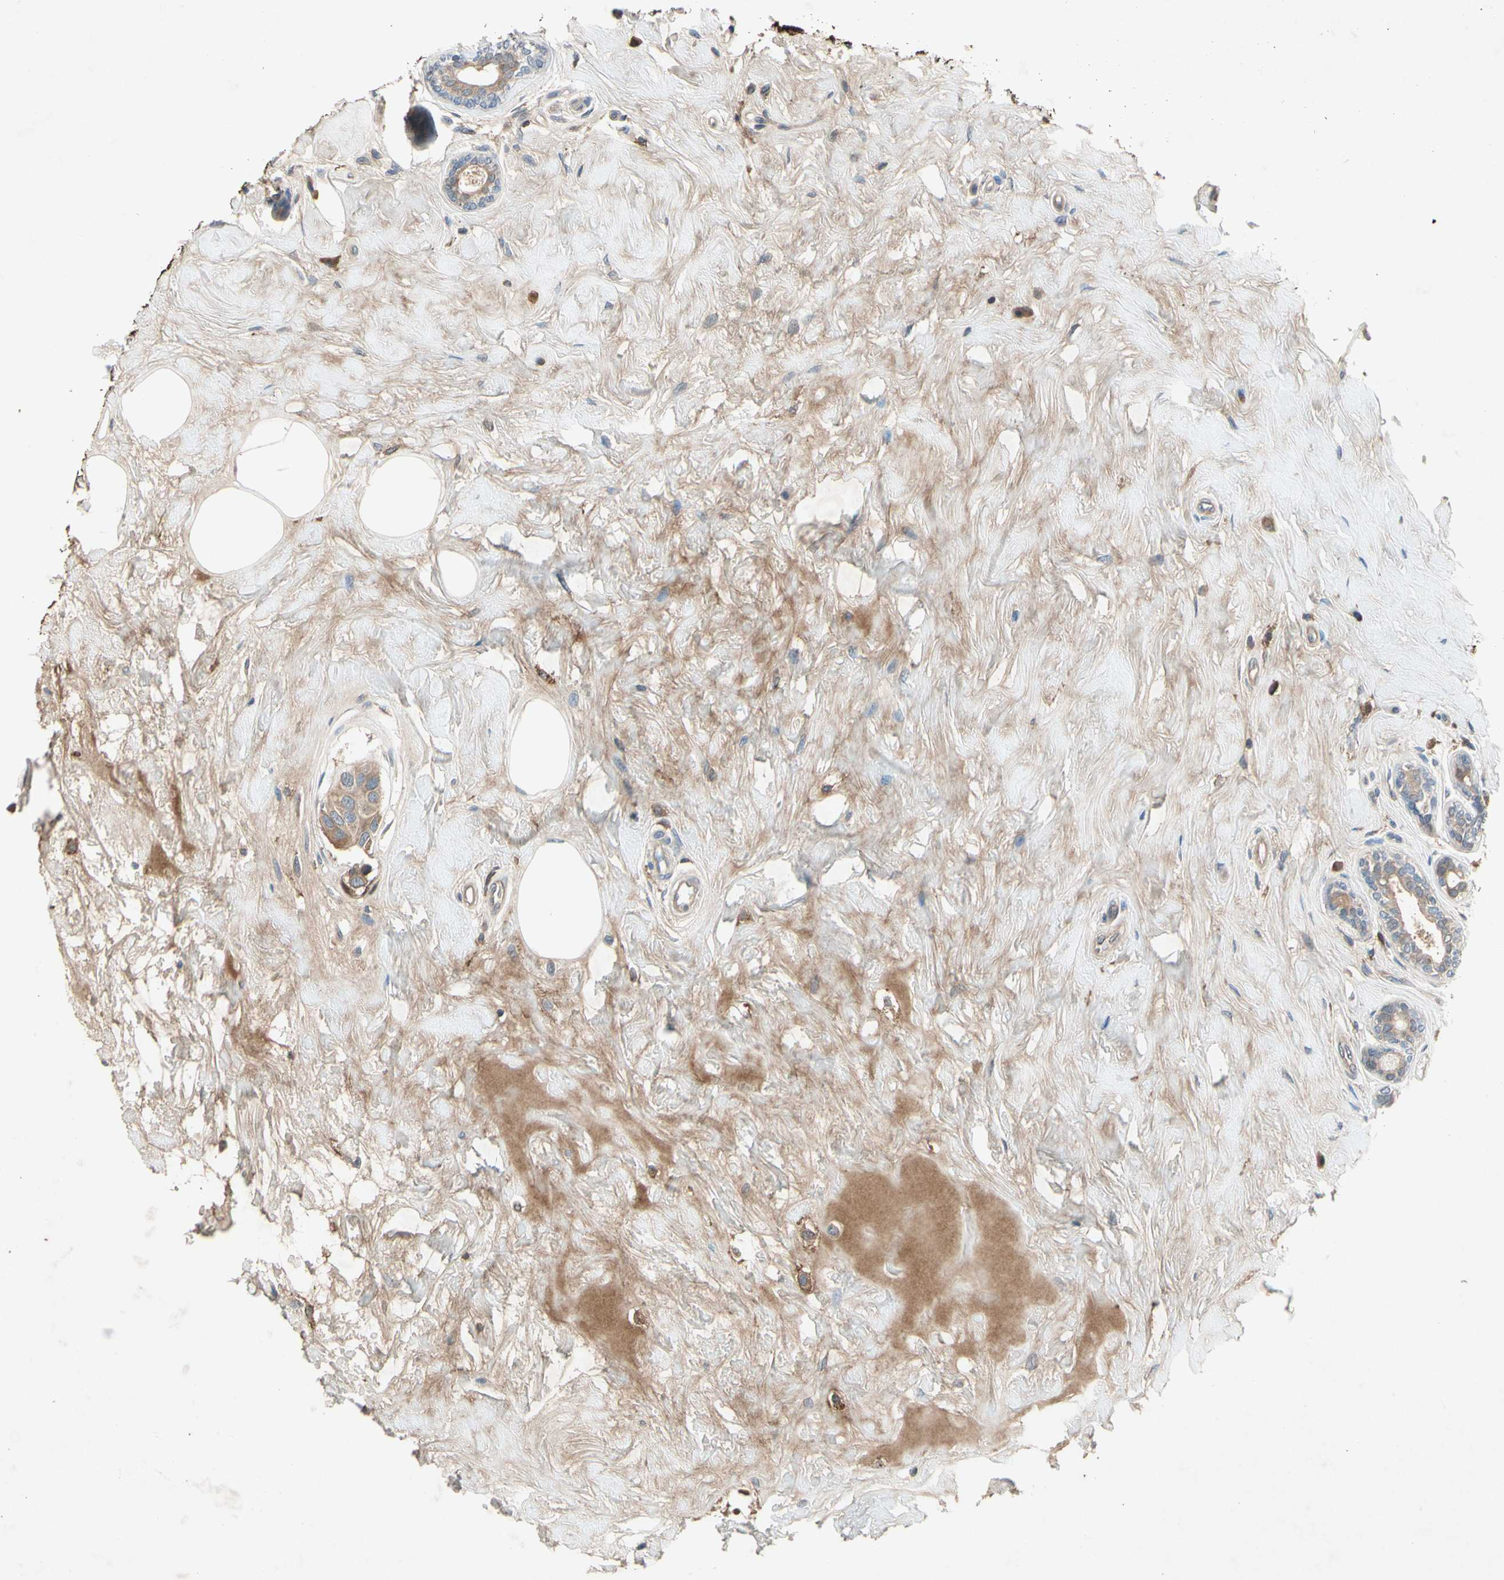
{"staining": {"intensity": "weak", "quantity": ">75%", "location": "cytoplasmic/membranous"}, "tissue": "breast cancer", "cell_type": "Tumor cells", "image_type": "cancer", "snomed": [{"axis": "morphology", "description": "Normal tissue, NOS"}, {"axis": "morphology", "description": "Duct carcinoma"}, {"axis": "topography", "description": "Breast"}], "caption": "The immunohistochemical stain labels weak cytoplasmic/membranous expression in tumor cells of breast cancer tissue.", "gene": "IL1RL1", "patient": {"sex": "female", "age": 39}}